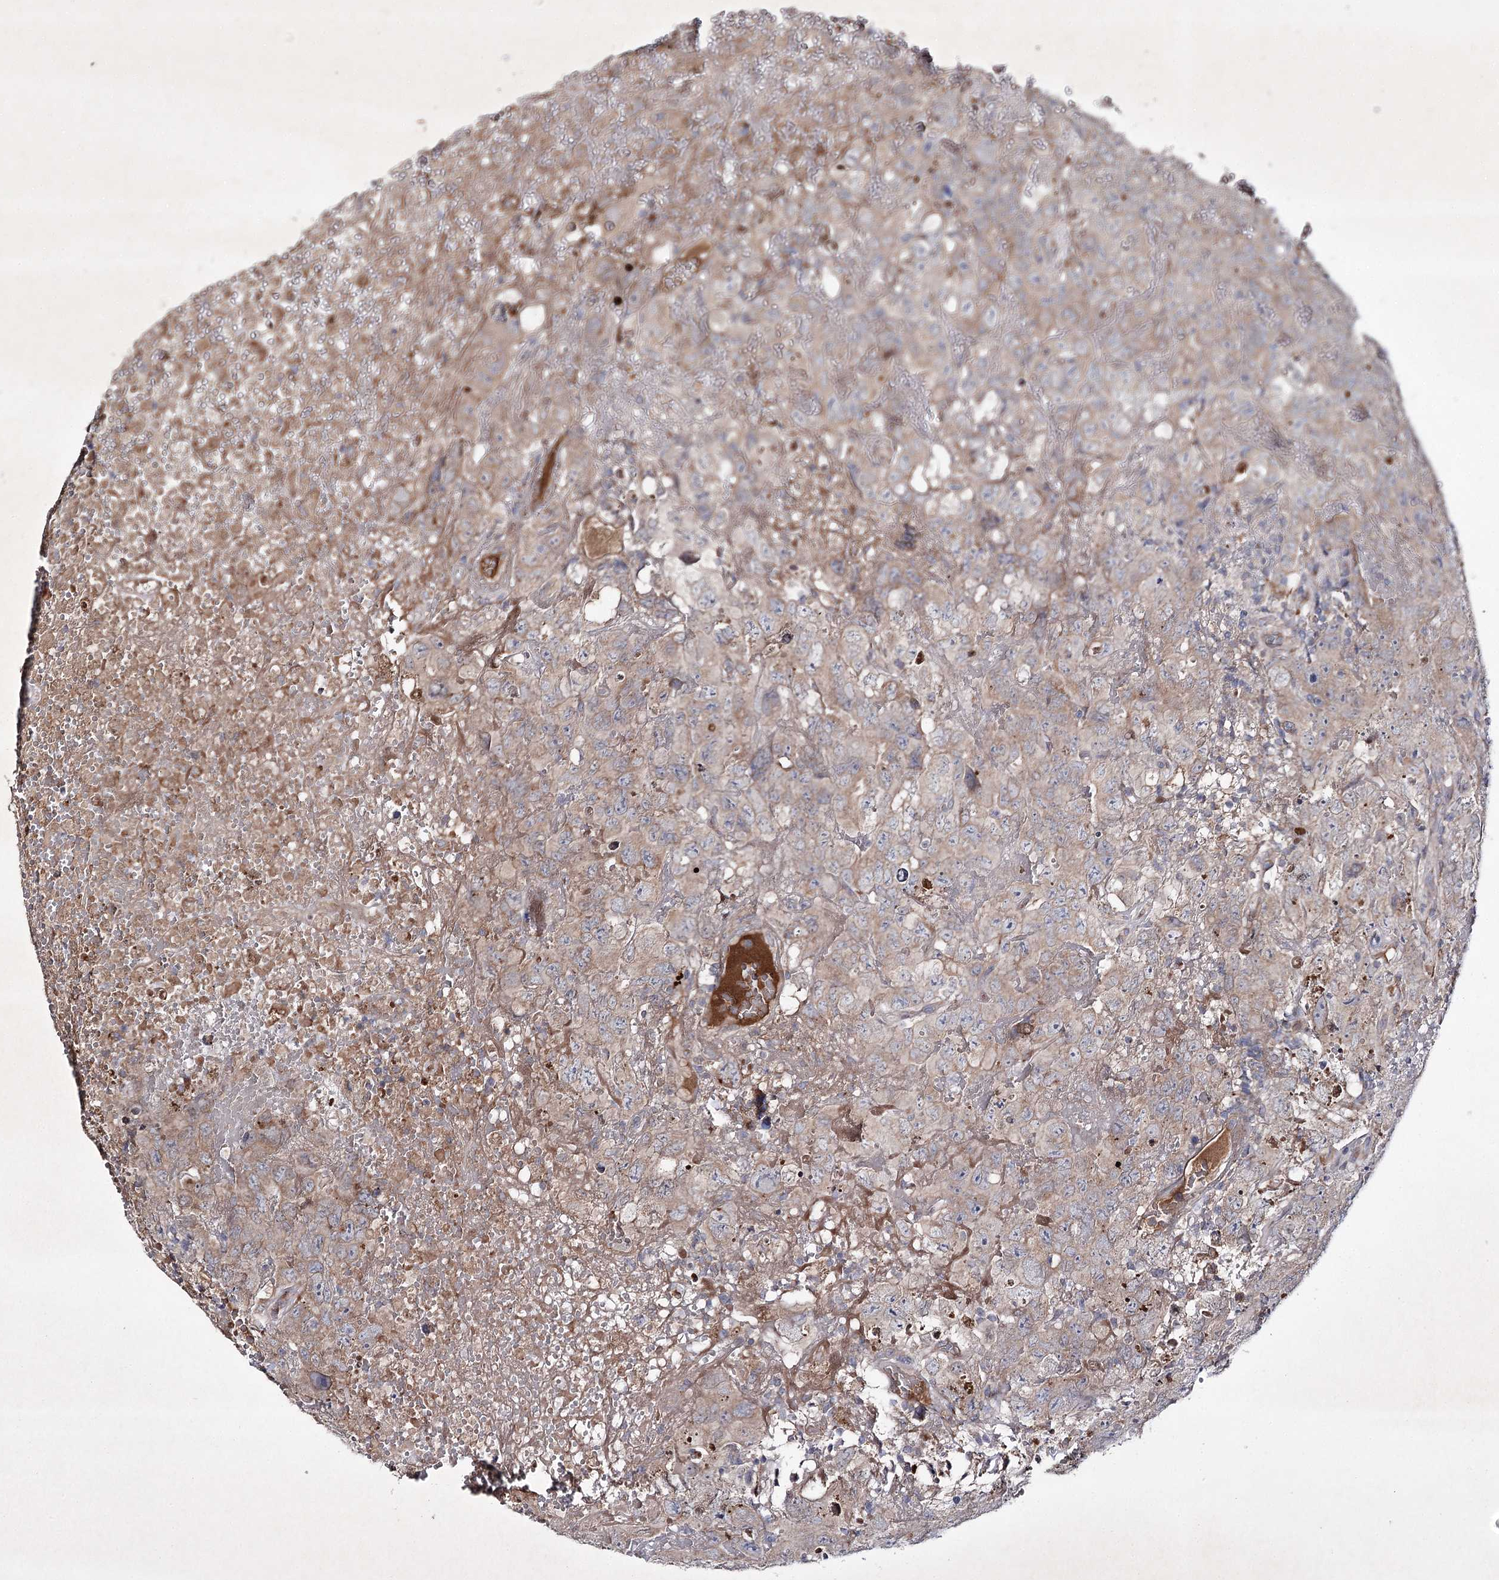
{"staining": {"intensity": "weak", "quantity": "<25%", "location": "cytoplasmic/membranous"}, "tissue": "testis cancer", "cell_type": "Tumor cells", "image_type": "cancer", "snomed": [{"axis": "morphology", "description": "Carcinoma, Embryonal, NOS"}, {"axis": "topography", "description": "Testis"}], "caption": "Tumor cells are negative for brown protein staining in testis embryonal carcinoma. (DAB (3,3'-diaminobenzidine) immunohistochemistry (IHC) with hematoxylin counter stain).", "gene": "ALG9", "patient": {"sex": "male", "age": 45}}